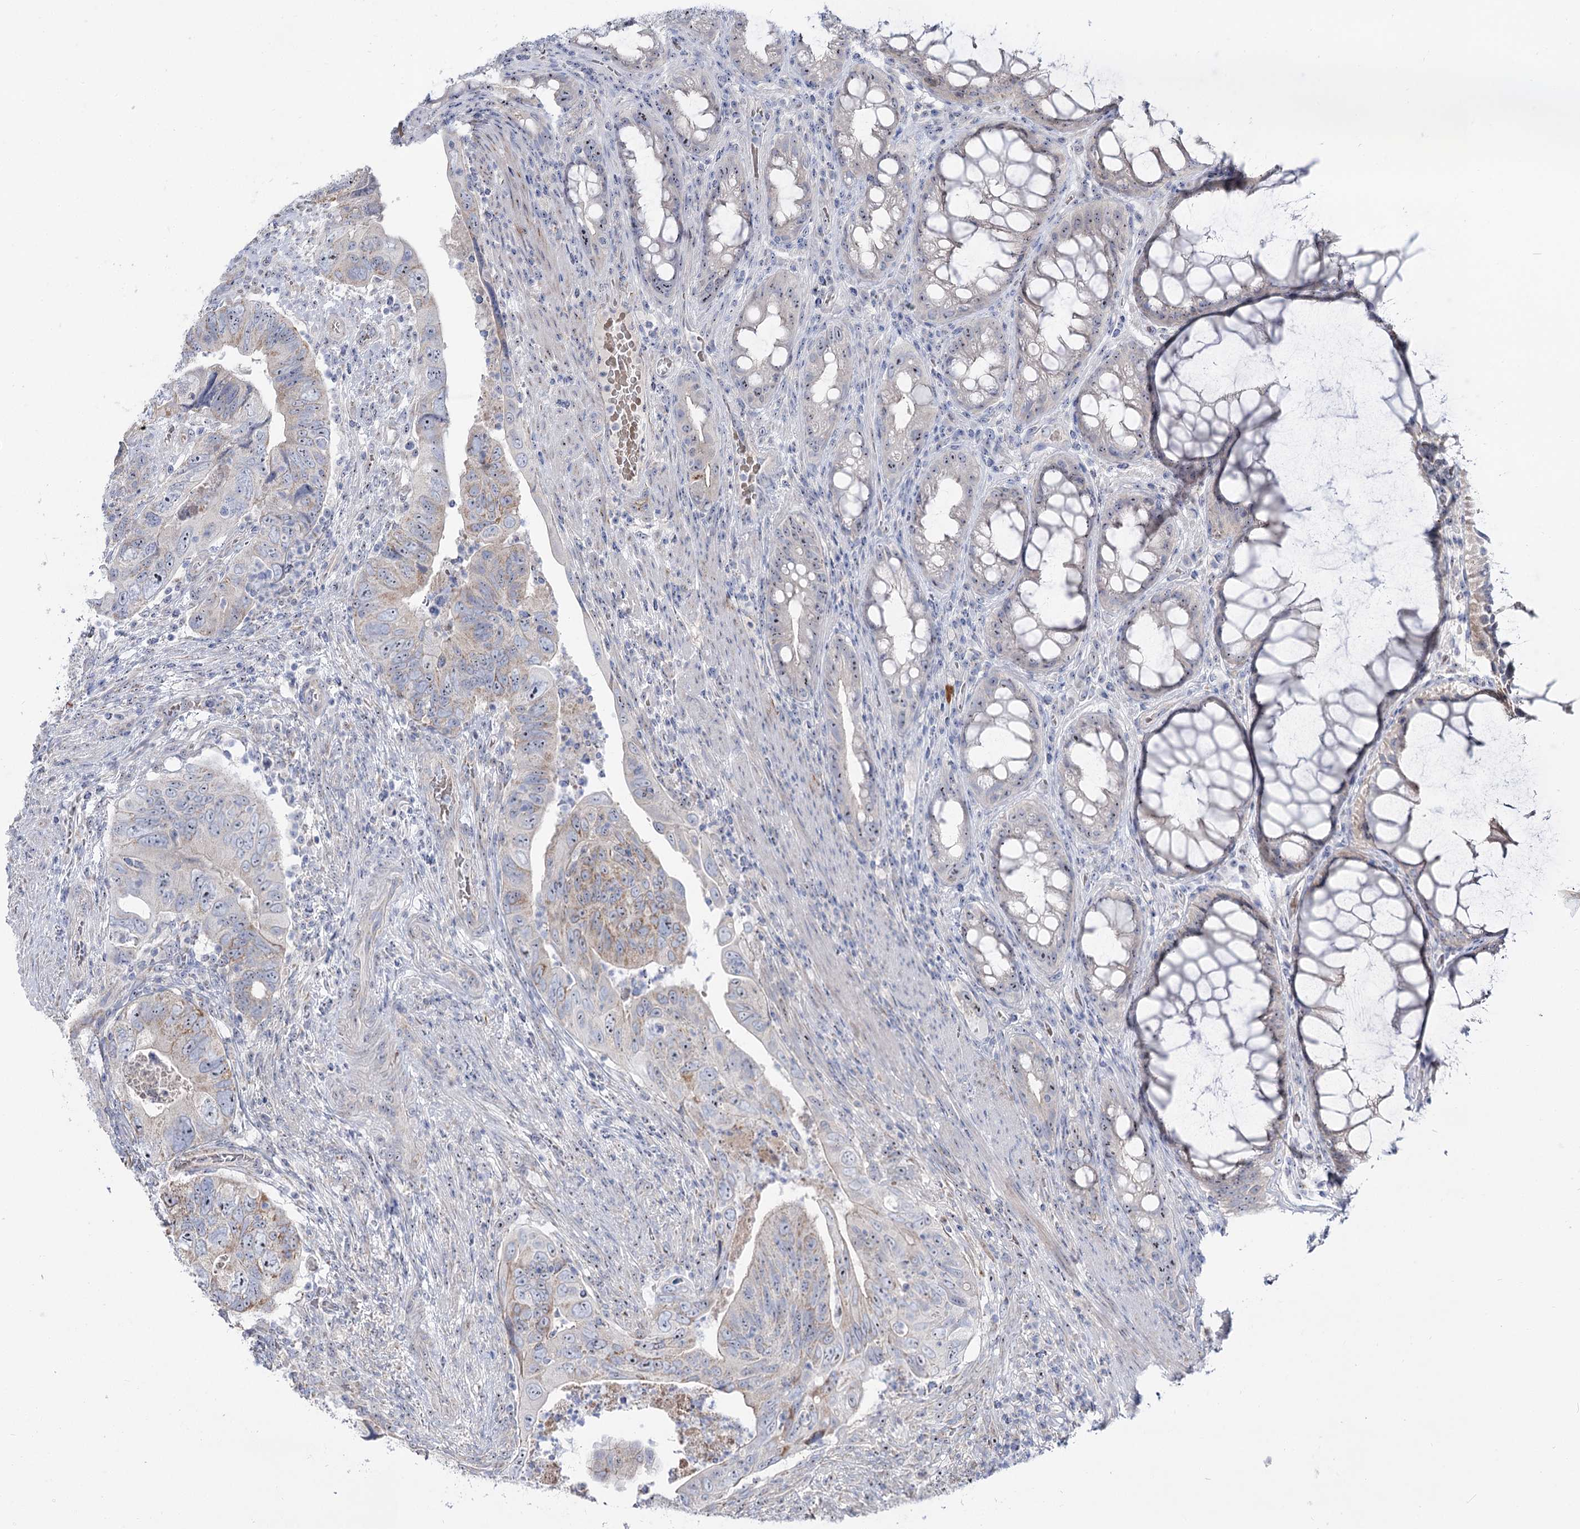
{"staining": {"intensity": "moderate", "quantity": "<25%", "location": "cytoplasmic/membranous"}, "tissue": "colorectal cancer", "cell_type": "Tumor cells", "image_type": "cancer", "snomed": [{"axis": "morphology", "description": "Adenocarcinoma, NOS"}, {"axis": "topography", "description": "Rectum"}], "caption": "An immunohistochemistry micrograph of neoplastic tissue is shown. Protein staining in brown labels moderate cytoplasmic/membranous positivity in adenocarcinoma (colorectal) within tumor cells.", "gene": "SUOX", "patient": {"sex": "male", "age": 63}}